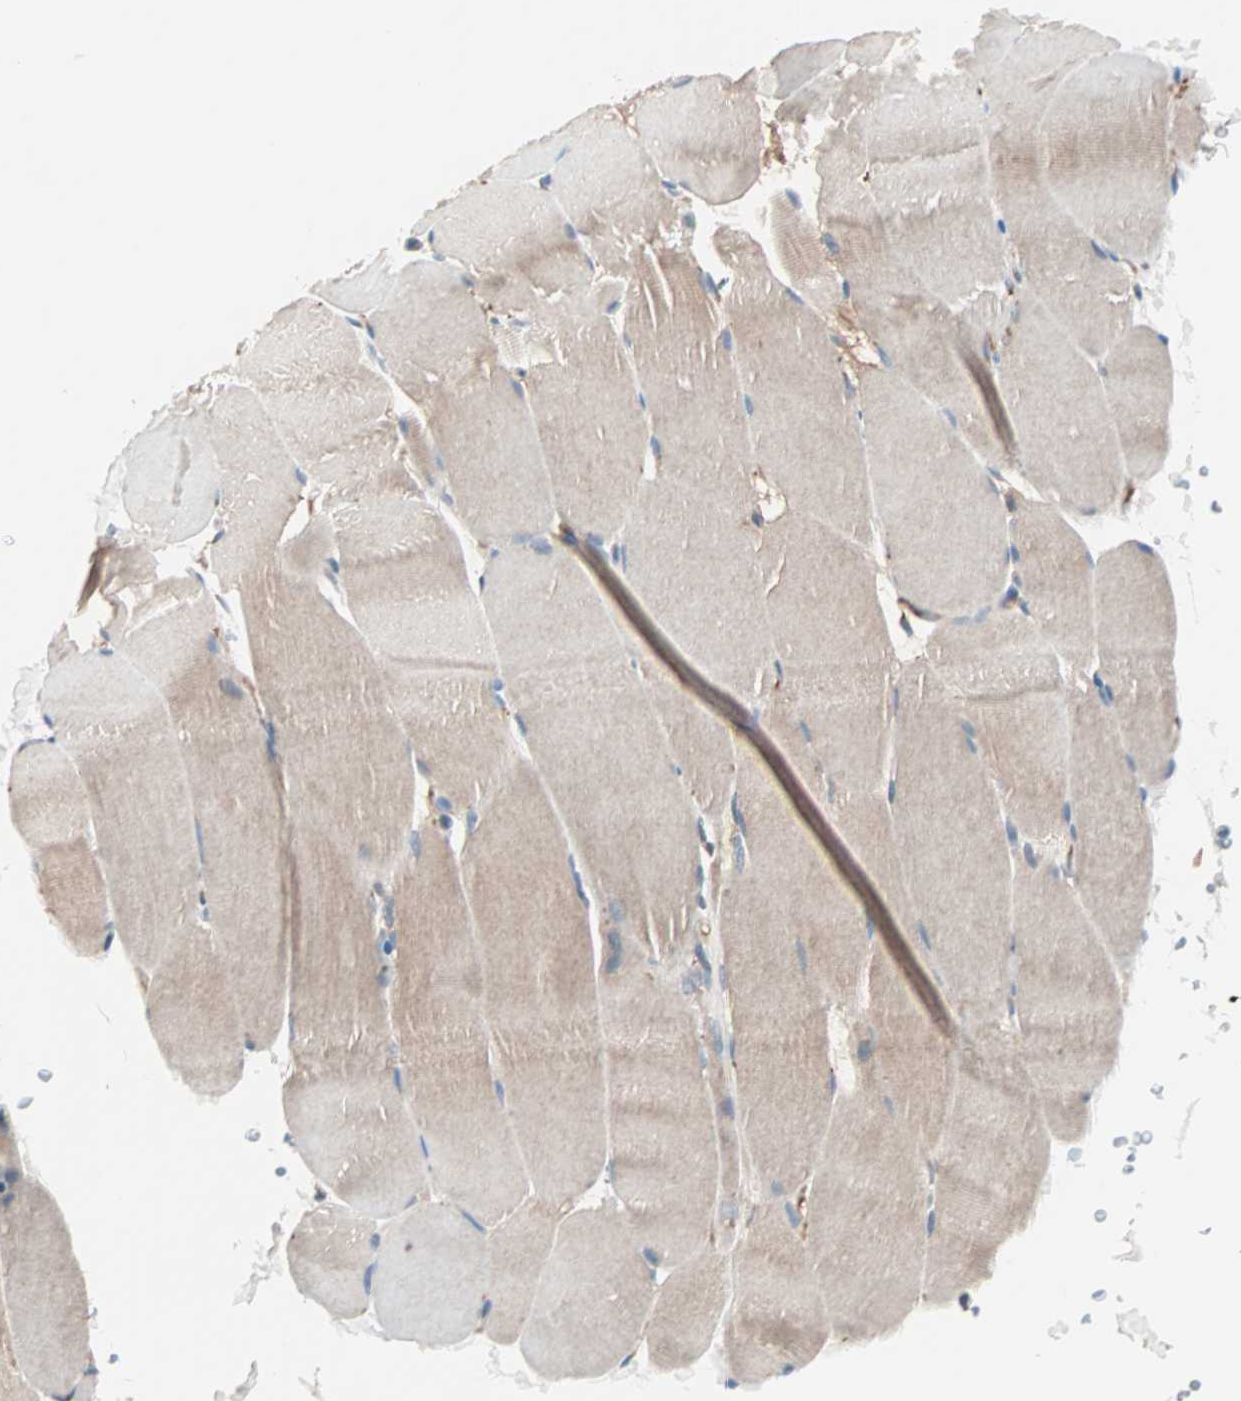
{"staining": {"intensity": "negative", "quantity": "none", "location": "none"}, "tissue": "skeletal muscle", "cell_type": "Myocytes", "image_type": "normal", "snomed": [{"axis": "morphology", "description": "Normal tissue, NOS"}, {"axis": "topography", "description": "Skeletal muscle"}, {"axis": "topography", "description": "Parathyroid gland"}], "caption": "Immunohistochemical staining of benign skeletal muscle demonstrates no significant expression in myocytes.", "gene": "CAD", "patient": {"sex": "female", "age": 37}}